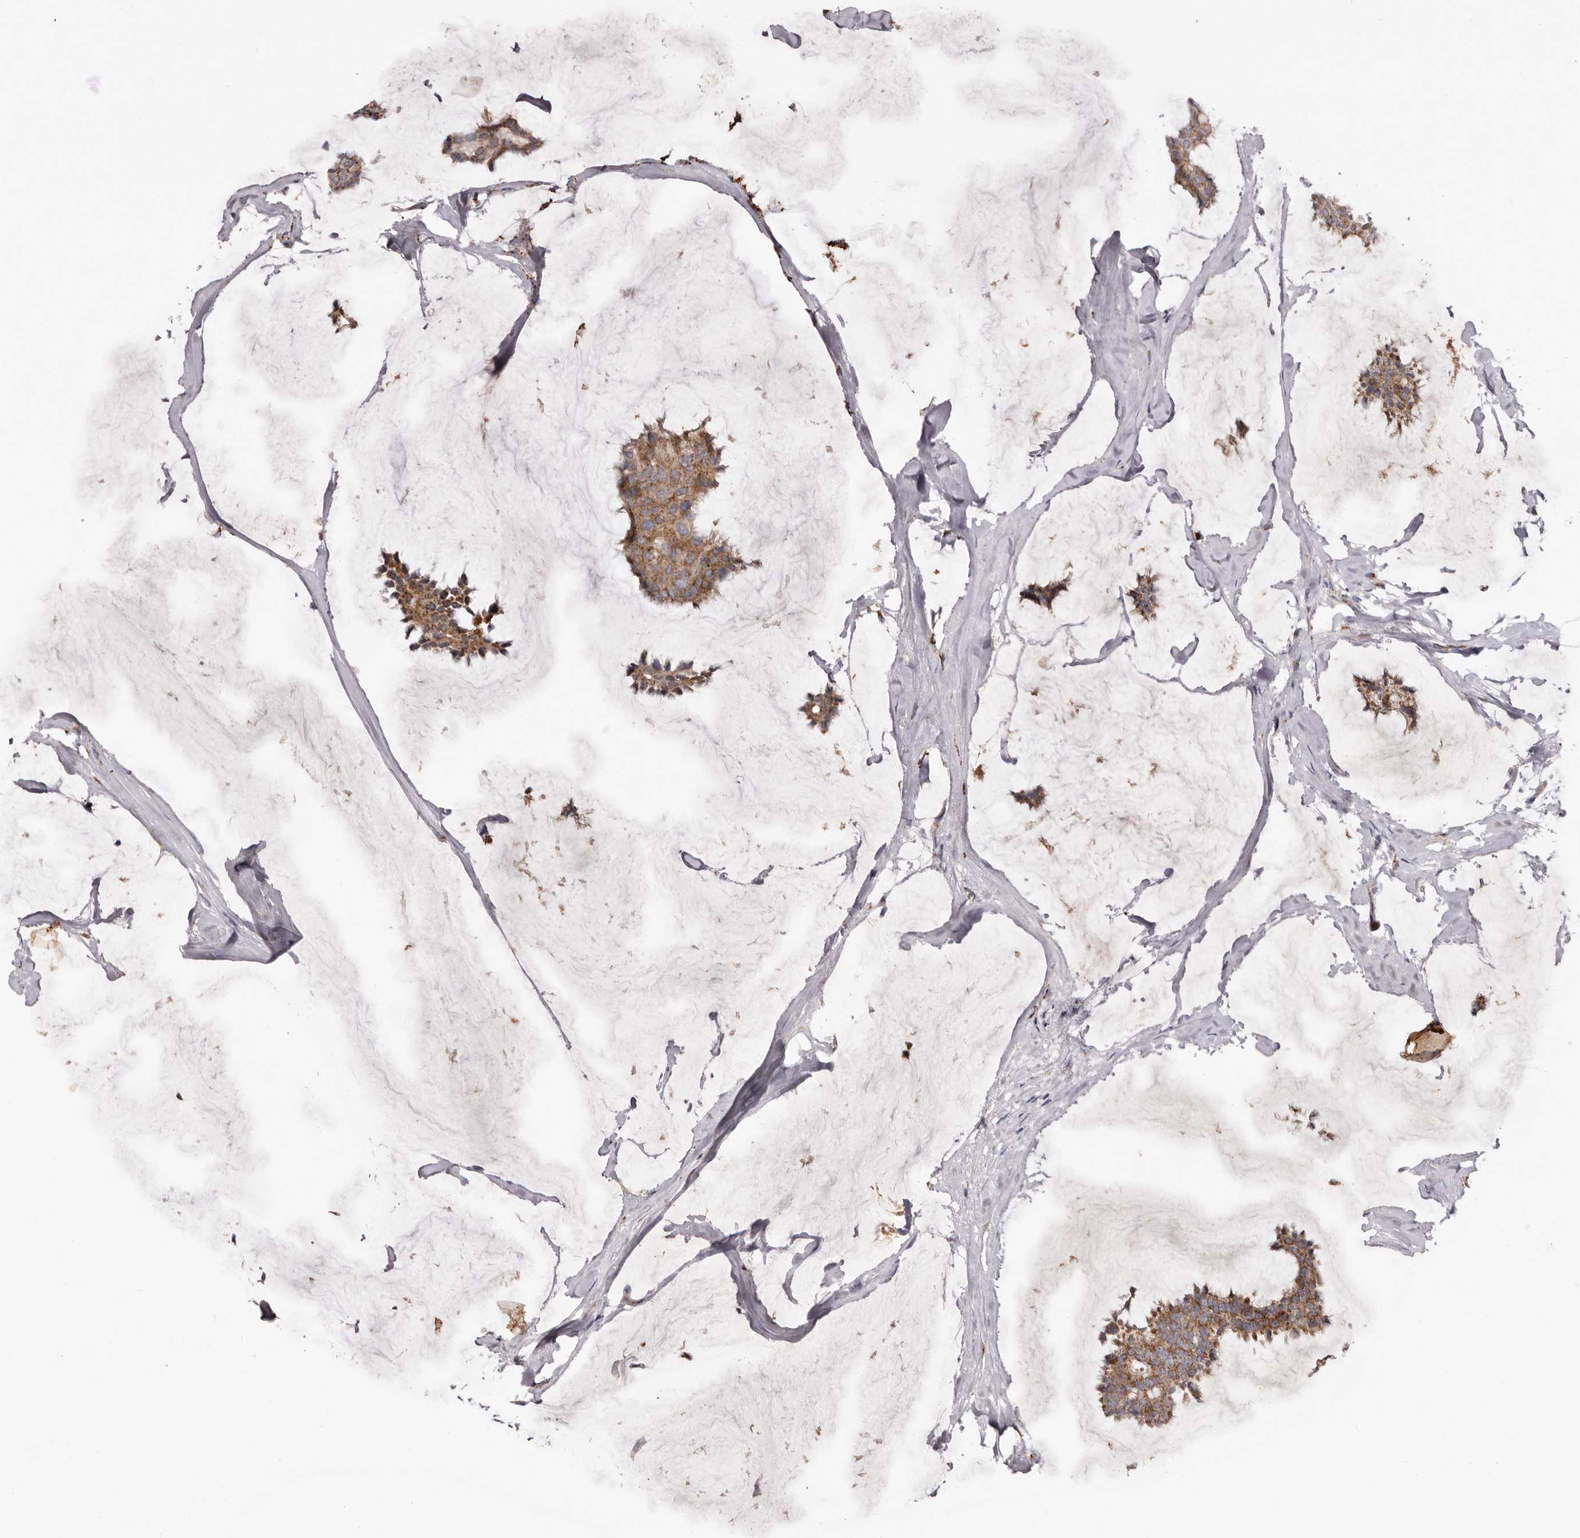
{"staining": {"intensity": "moderate", "quantity": ">75%", "location": "cytoplasmic/membranous"}, "tissue": "breast cancer", "cell_type": "Tumor cells", "image_type": "cancer", "snomed": [{"axis": "morphology", "description": "Duct carcinoma"}, {"axis": "topography", "description": "Breast"}], "caption": "Immunohistochemical staining of human breast cancer (intraductal carcinoma) demonstrates moderate cytoplasmic/membranous protein expression in approximately >75% of tumor cells.", "gene": "MECR", "patient": {"sex": "female", "age": 93}}